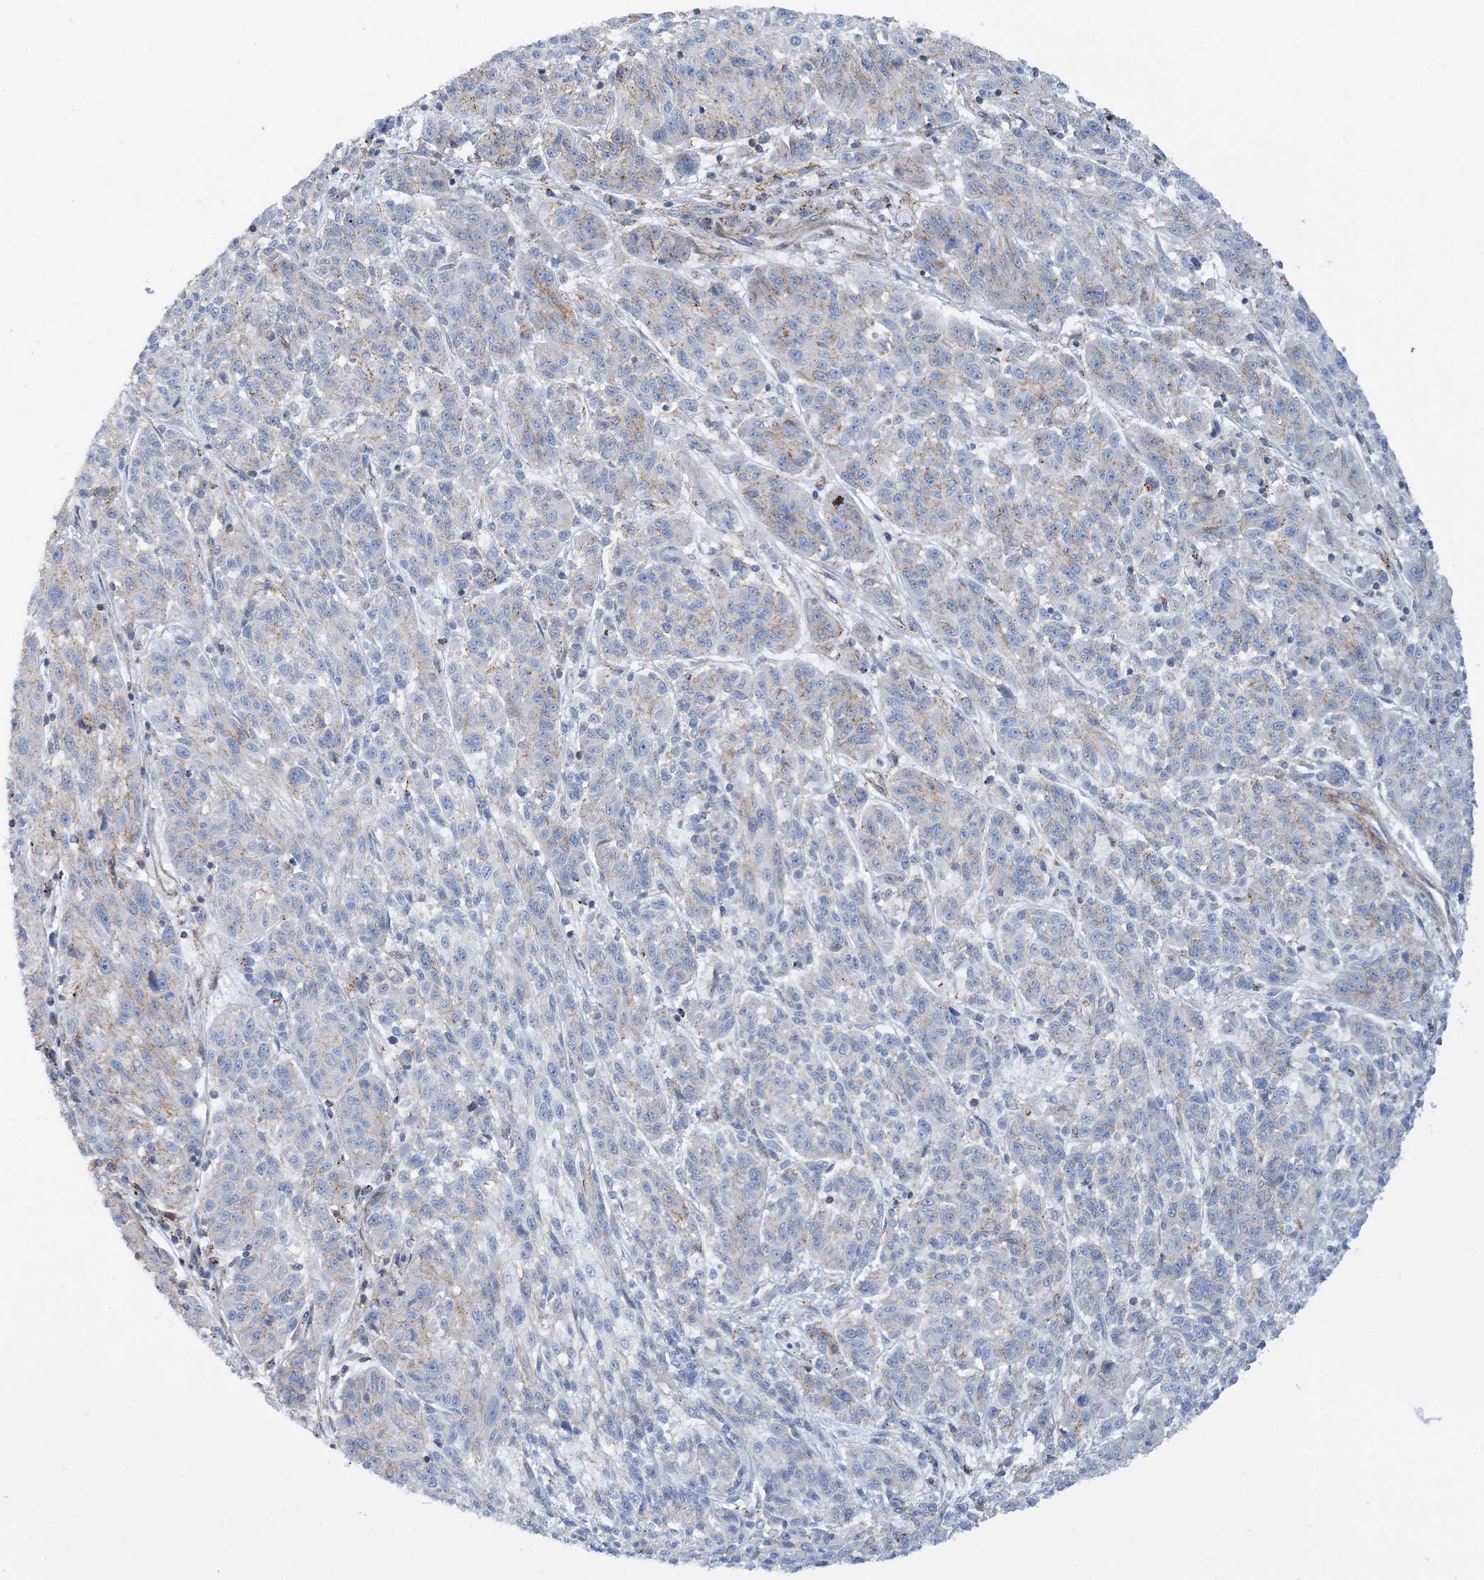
{"staining": {"intensity": "negative", "quantity": "none", "location": "none"}, "tissue": "melanoma", "cell_type": "Tumor cells", "image_type": "cancer", "snomed": [{"axis": "morphology", "description": "Malignant melanoma, NOS"}, {"axis": "topography", "description": "Skin"}], "caption": "A high-resolution histopathology image shows IHC staining of melanoma, which demonstrates no significant staining in tumor cells.", "gene": "CALHM5", "patient": {"sex": "male", "age": 53}}